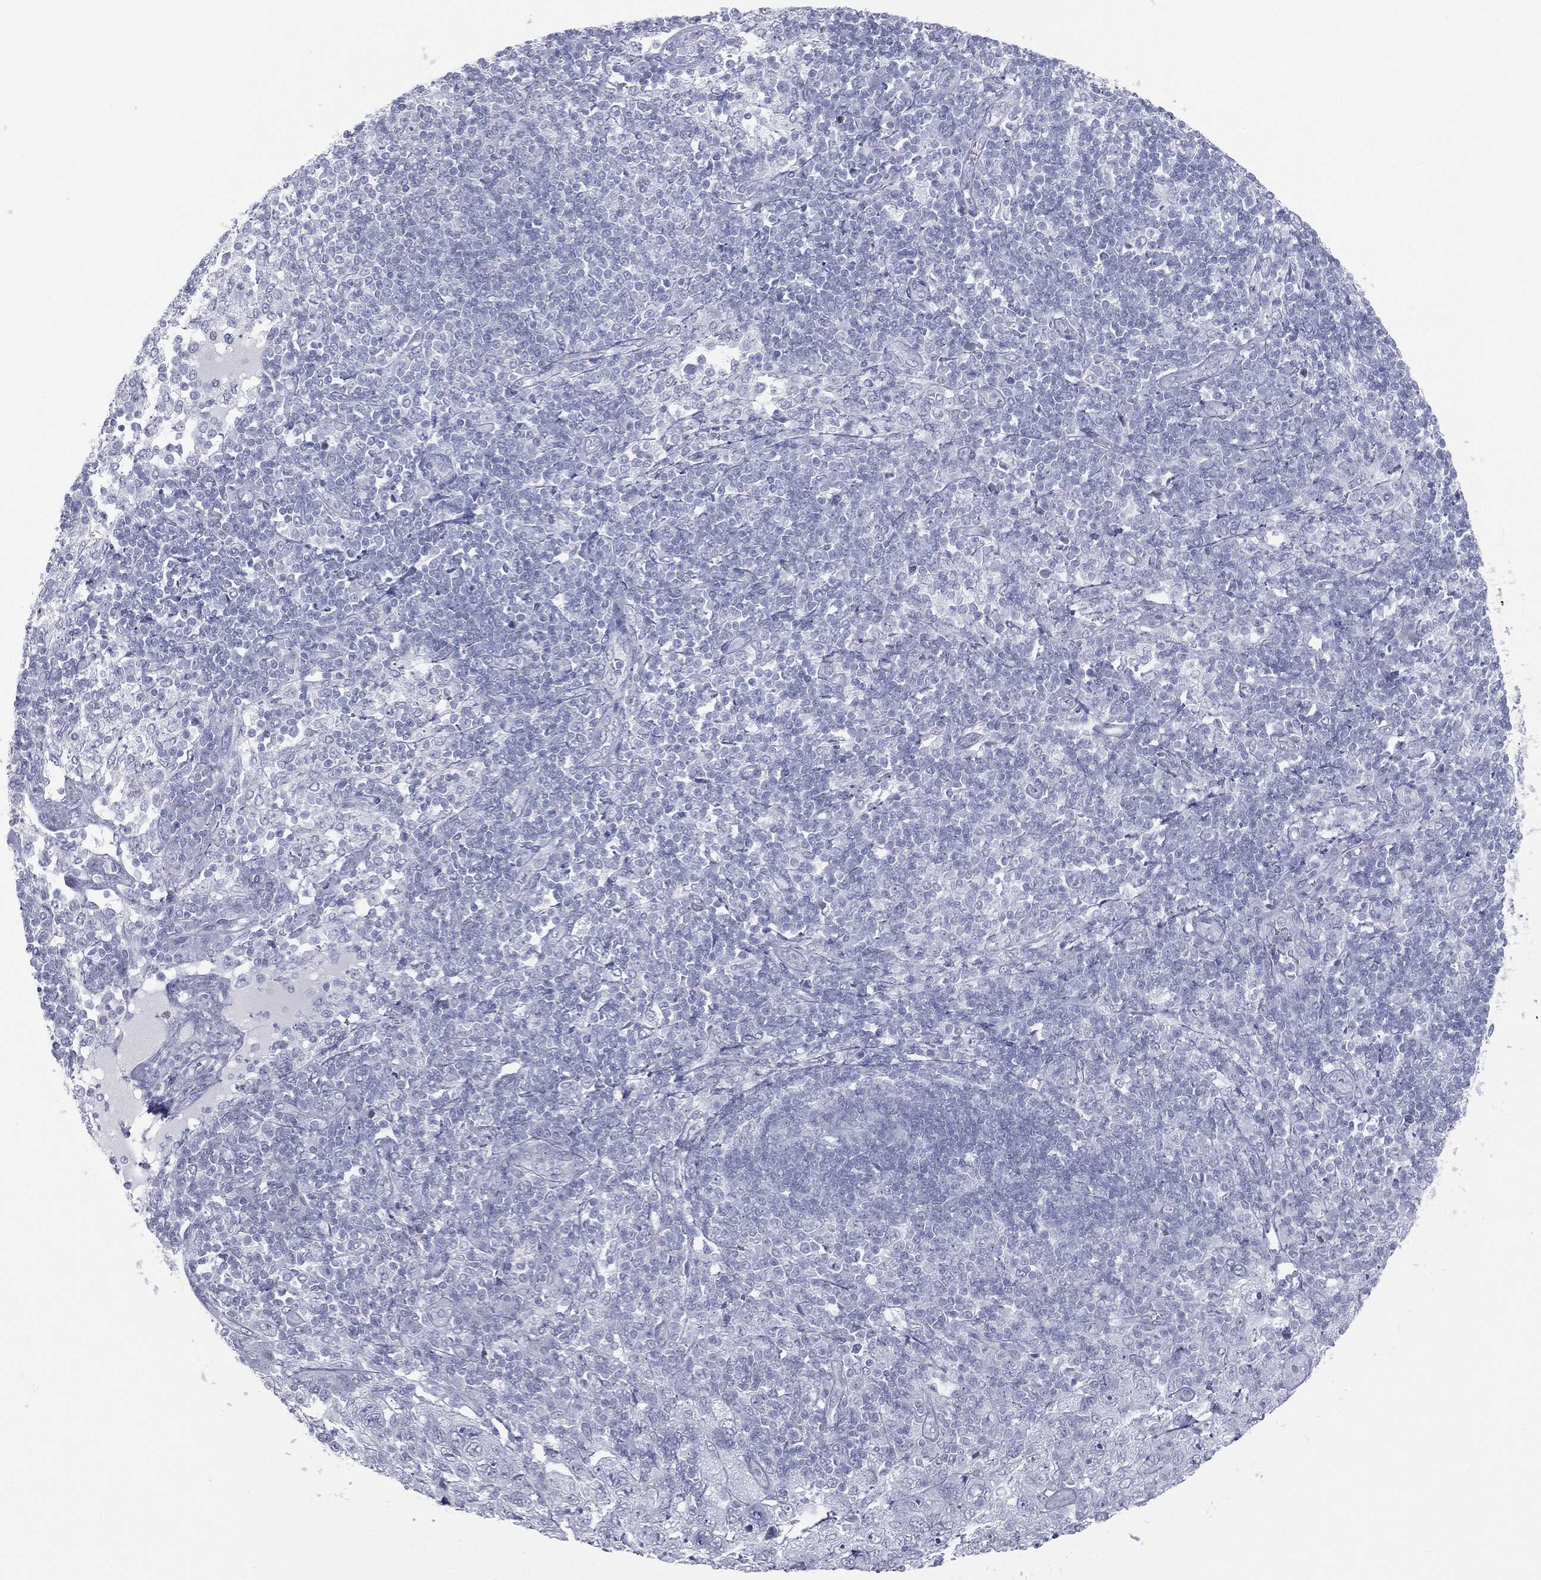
{"staining": {"intensity": "negative", "quantity": "none", "location": "none"}, "tissue": "pancreatic cancer", "cell_type": "Tumor cells", "image_type": "cancer", "snomed": [{"axis": "morphology", "description": "Adenocarcinoma, NOS"}, {"axis": "topography", "description": "Pancreas"}], "caption": "A photomicrograph of human adenocarcinoma (pancreatic) is negative for staining in tumor cells. (DAB (3,3'-diaminobenzidine) IHC with hematoxylin counter stain).", "gene": "TPO", "patient": {"sex": "male", "age": 68}}